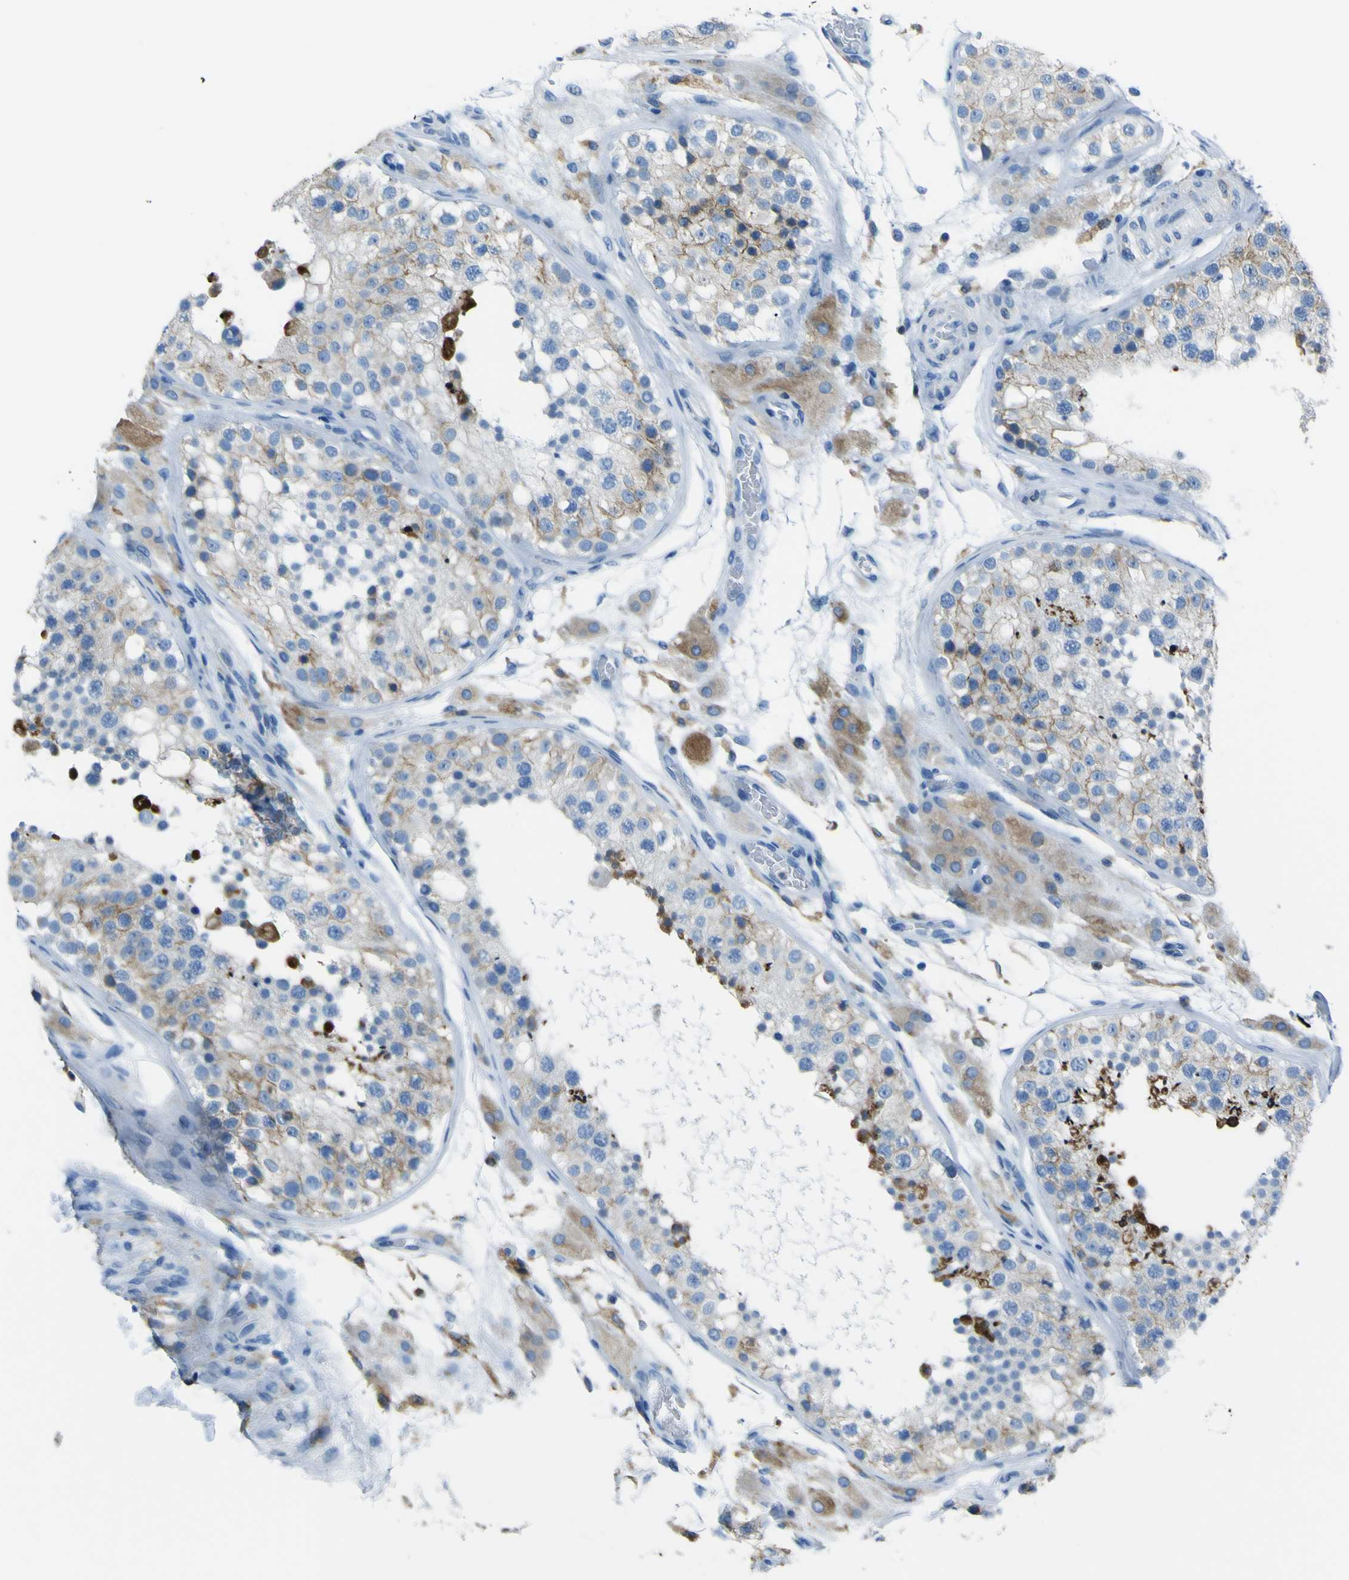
{"staining": {"intensity": "weak", "quantity": ">75%", "location": "cytoplasmic/membranous"}, "tissue": "testis", "cell_type": "Cells in seminiferous ducts", "image_type": "normal", "snomed": [{"axis": "morphology", "description": "Normal tissue, NOS"}, {"axis": "topography", "description": "Testis"}], "caption": "About >75% of cells in seminiferous ducts in normal testis demonstrate weak cytoplasmic/membranous protein expression as visualized by brown immunohistochemical staining.", "gene": "ACSL1", "patient": {"sex": "male", "age": 26}}